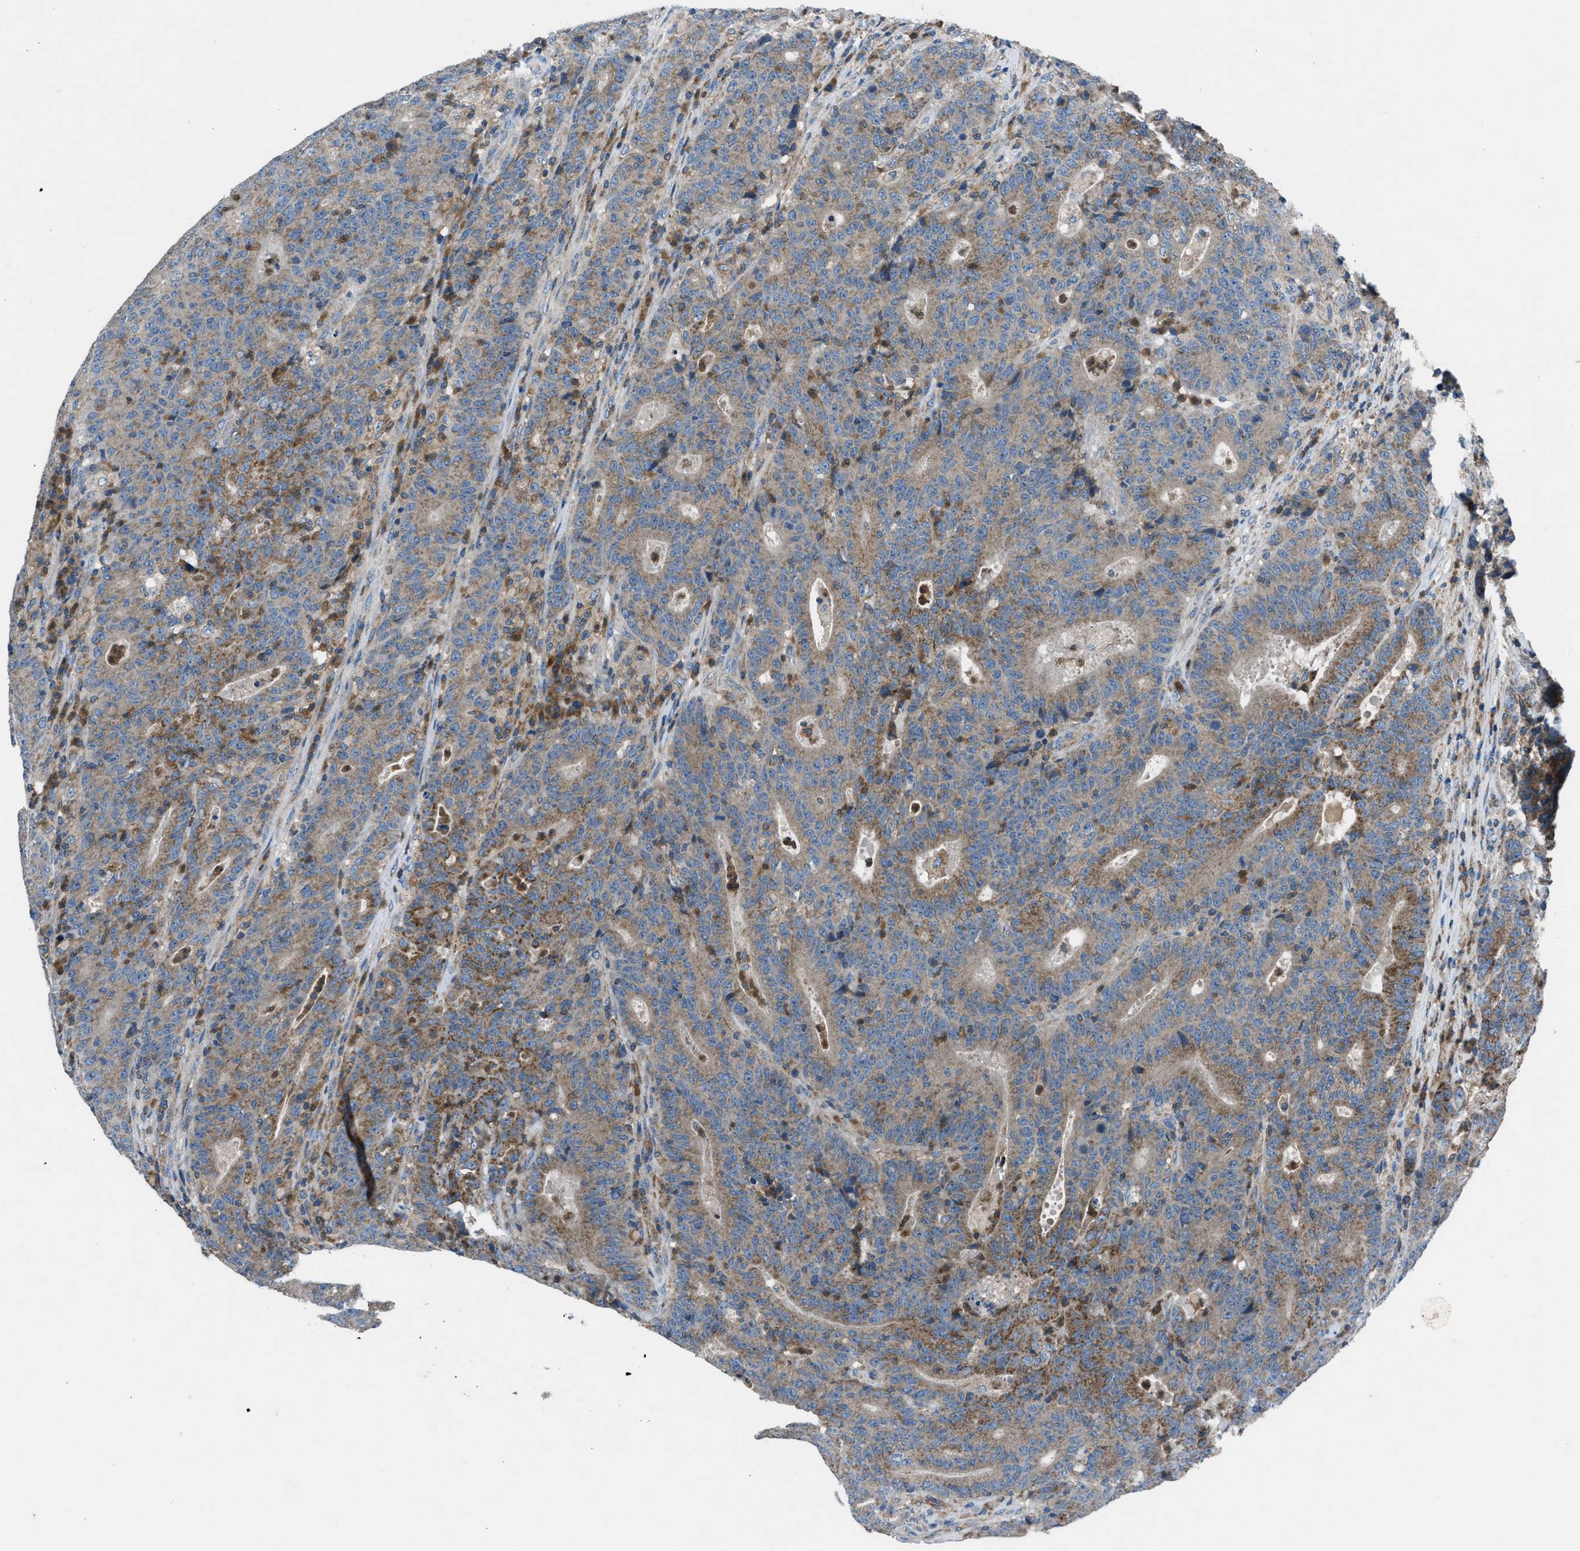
{"staining": {"intensity": "strong", "quantity": ">75%", "location": "cytoplasmic/membranous"}, "tissue": "colorectal cancer", "cell_type": "Tumor cells", "image_type": "cancer", "snomed": [{"axis": "morphology", "description": "Adenocarcinoma, NOS"}, {"axis": "topography", "description": "Colon"}], "caption": "Immunohistochemical staining of human colorectal cancer (adenocarcinoma) displays strong cytoplasmic/membranous protein expression in approximately >75% of tumor cells.", "gene": "GRK6", "patient": {"sex": "female", "age": 75}}